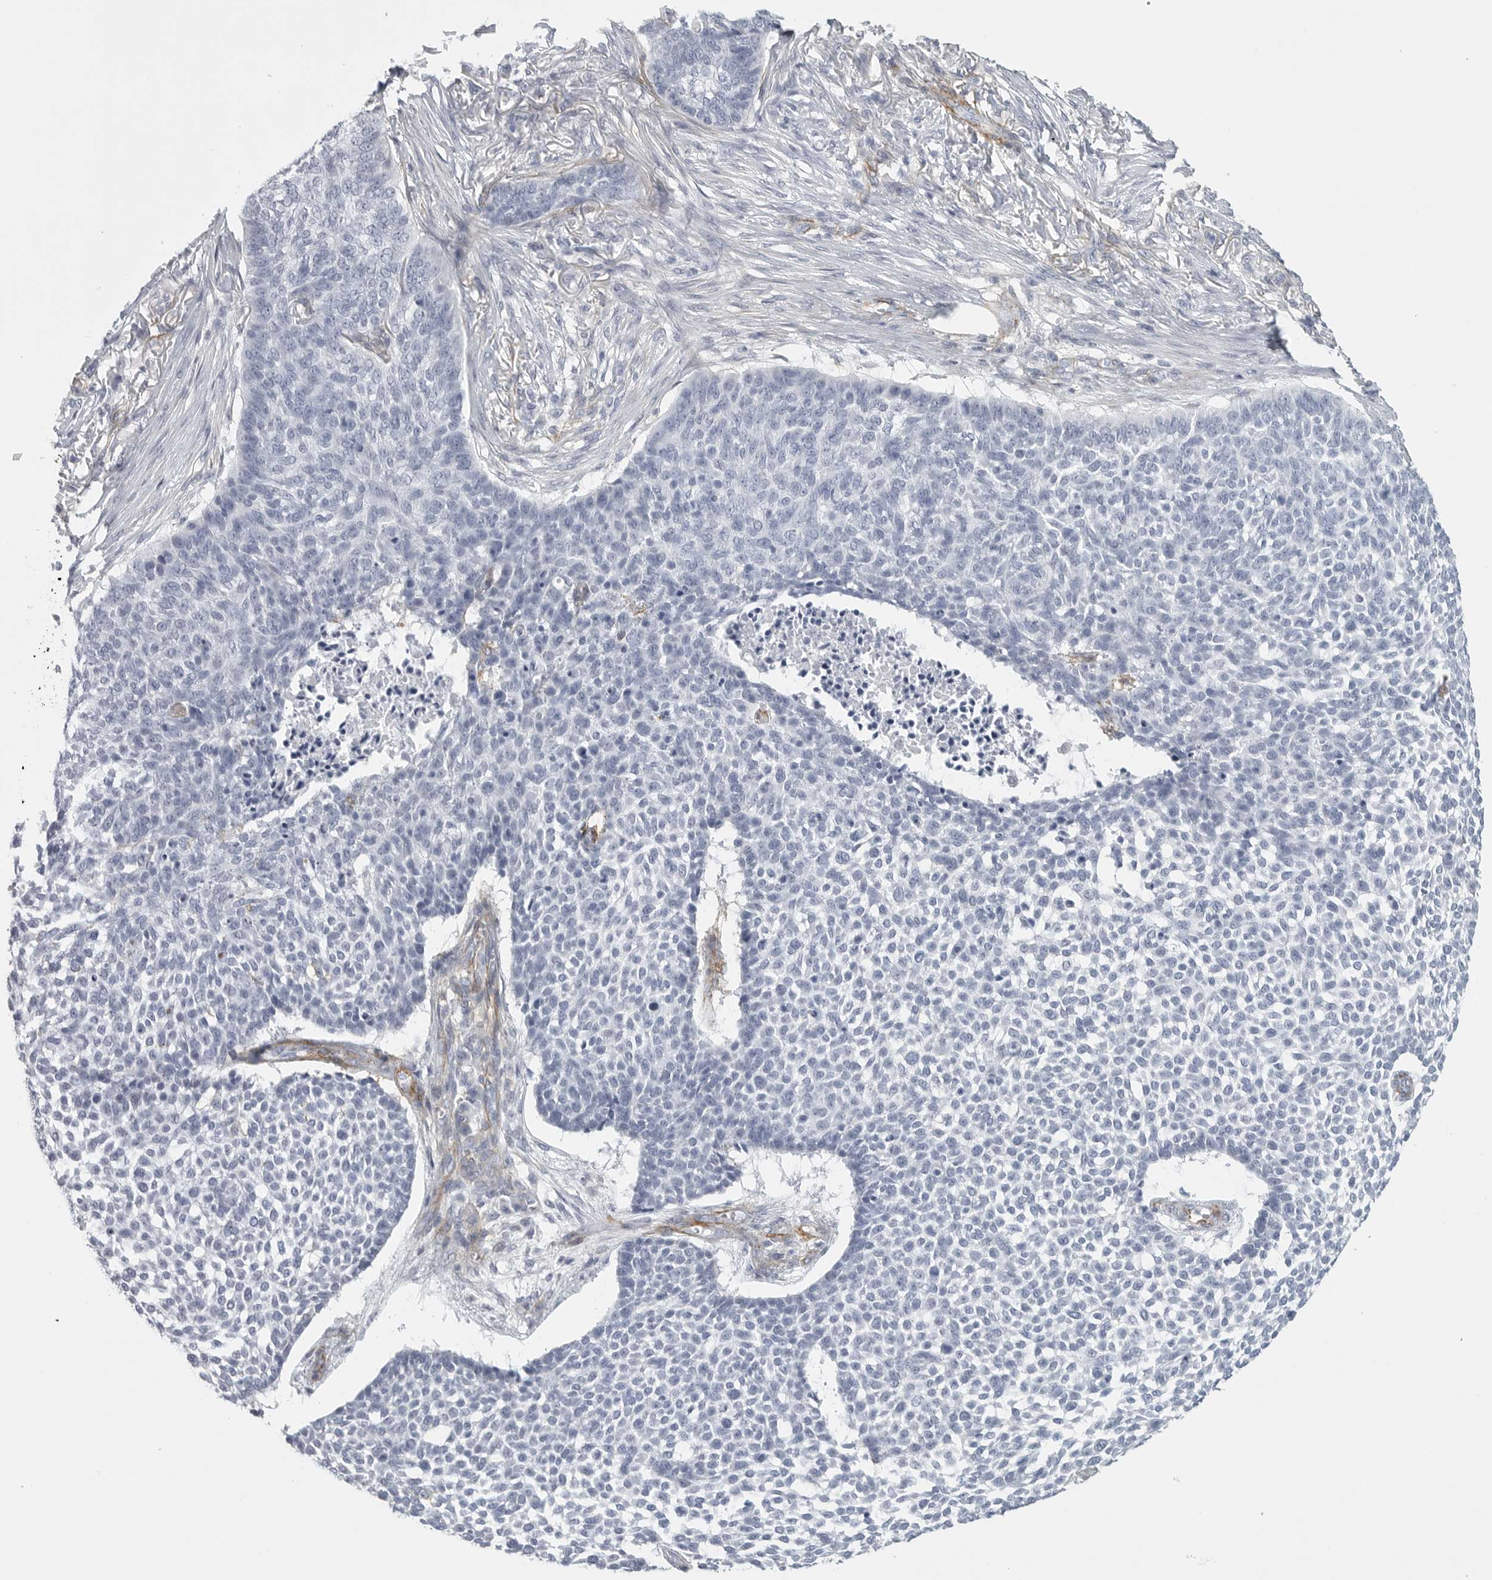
{"staining": {"intensity": "negative", "quantity": "none", "location": "none"}, "tissue": "skin cancer", "cell_type": "Tumor cells", "image_type": "cancer", "snomed": [{"axis": "morphology", "description": "Basal cell carcinoma"}, {"axis": "topography", "description": "Skin"}], "caption": "High power microscopy micrograph of an immunohistochemistry (IHC) histopathology image of skin basal cell carcinoma, revealing no significant staining in tumor cells.", "gene": "TNR", "patient": {"sex": "male", "age": 85}}